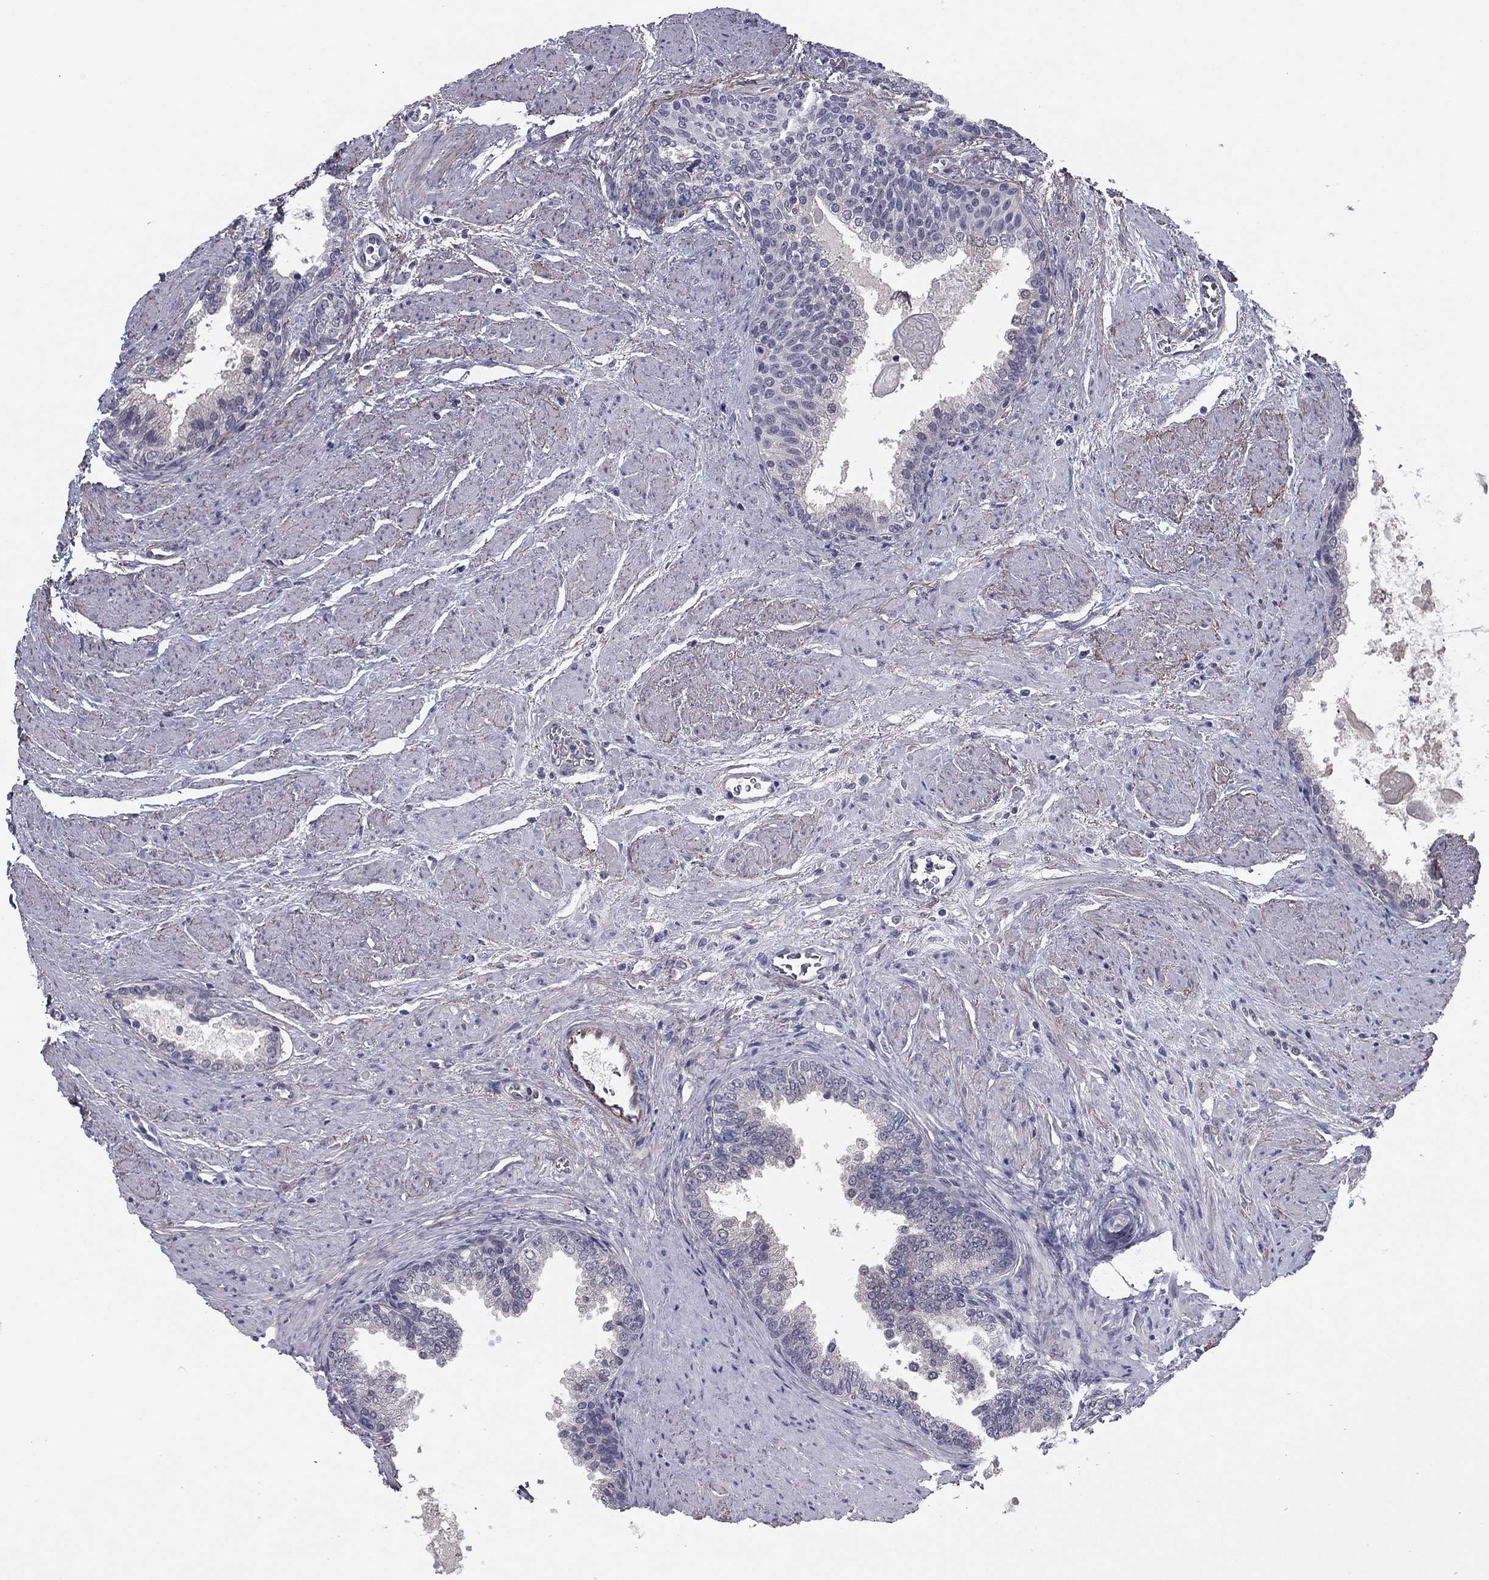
{"staining": {"intensity": "negative", "quantity": "none", "location": "none"}, "tissue": "prostate cancer", "cell_type": "Tumor cells", "image_type": "cancer", "snomed": [{"axis": "morphology", "description": "Adenocarcinoma, NOS"}, {"axis": "topography", "description": "Prostate and seminal vesicle, NOS"}, {"axis": "topography", "description": "Prostate"}], "caption": "IHC histopathology image of human adenocarcinoma (prostate) stained for a protein (brown), which demonstrates no expression in tumor cells. (DAB (3,3'-diaminobenzidine) immunohistochemistry visualized using brightfield microscopy, high magnification).", "gene": "REXO5", "patient": {"sex": "male", "age": 62}}